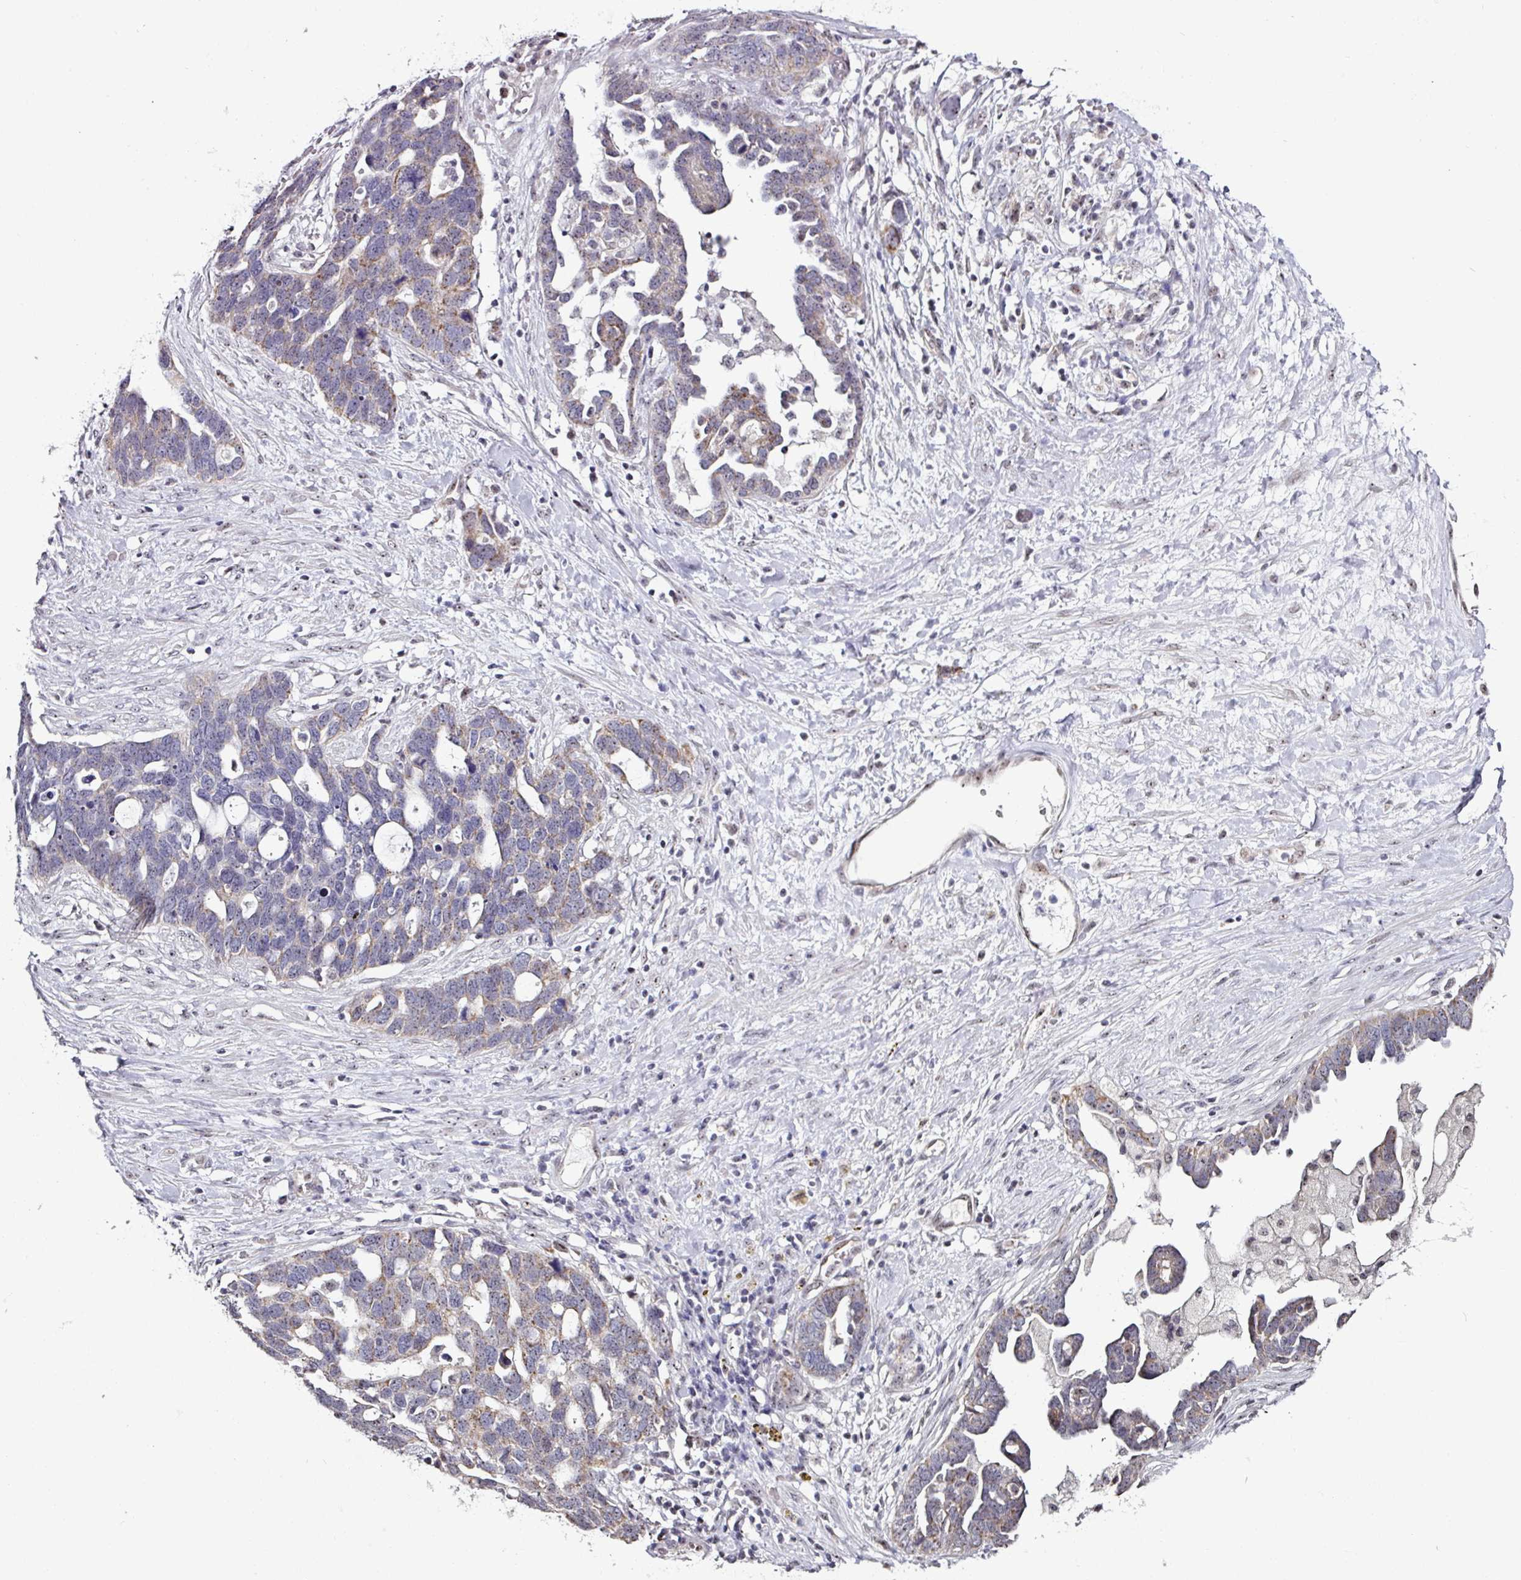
{"staining": {"intensity": "moderate", "quantity": "25%-75%", "location": "cytoplasmic/membranous"}, "tissue": "ovarian cancer", "cell_type": "Tumor cells", "image_type": "cancer", "snomed": [{"axis": "morphology", "description": "Cystadenocarcinoma, serous, NOS"}, {"axis": "topography", "description": "Ovary"}], "caption": "Protein analysis of ovarian cancer tissue reveals moderate cytoplasmic/membranous positivity in approximately 25%-75% of tumor cells.", "gene": "NACC2", "patient": {"sex": "female", "age": 54}}